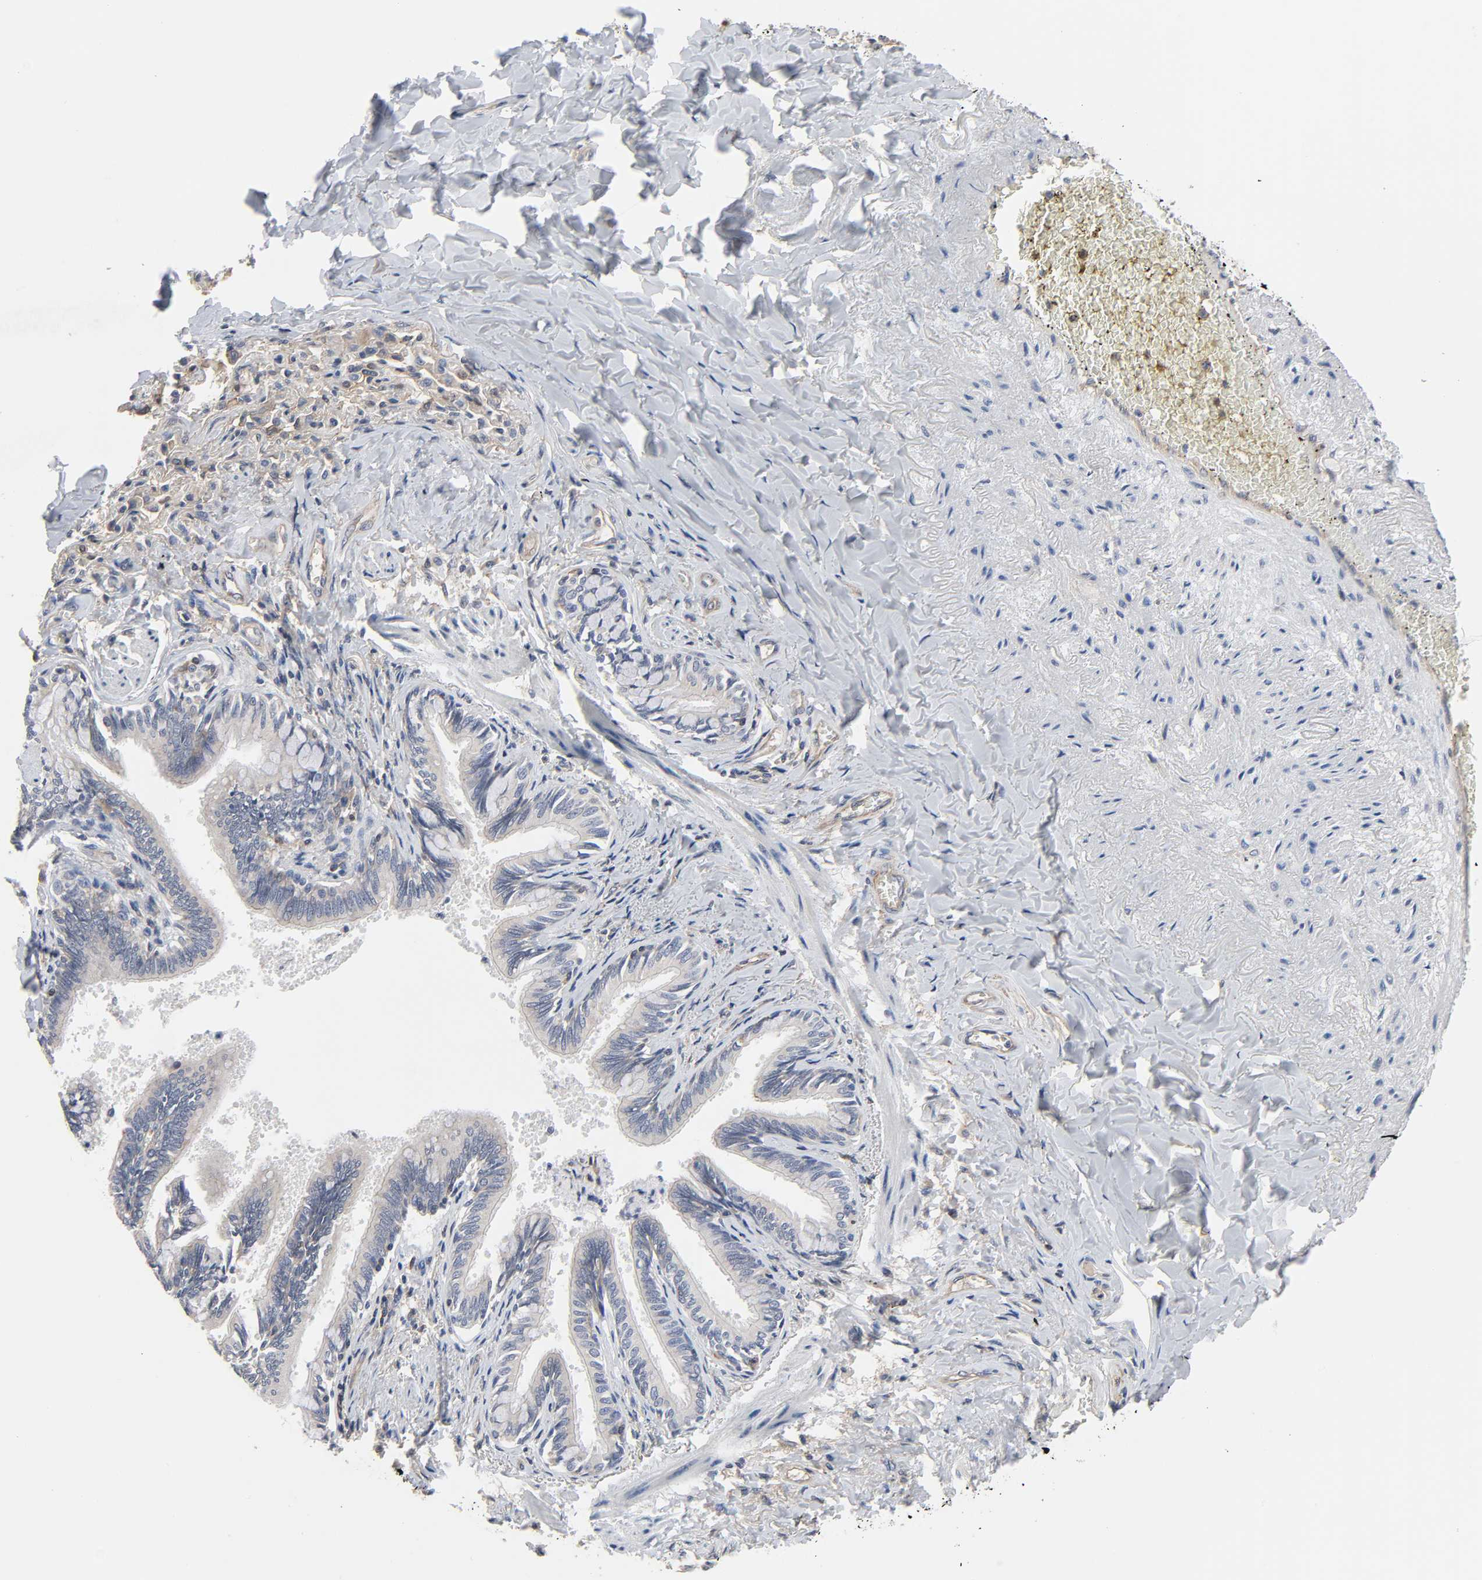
{"staining": {"intensity": "moderate", "quantity": ">75%", "location": "cytoplasmic/membranous,nuclear"}, "tissue": "bronchus", "cell_type": "Respiratory epithelial cells", "image_type": "normal", "snomed": [{"axis": "morphology", "description": "Normal tissue, NOS"}, {"axis": "topography", "description": "Lung"}], "caption": "Bronchus stained with DAB IHC displays medium levels of moderate cytoplasmic/membranous,nuclear positivity in about >75% of respiratory epithelial cells.", "gene": "DDX10", "patient": {"sex": "male", "age": 64}}